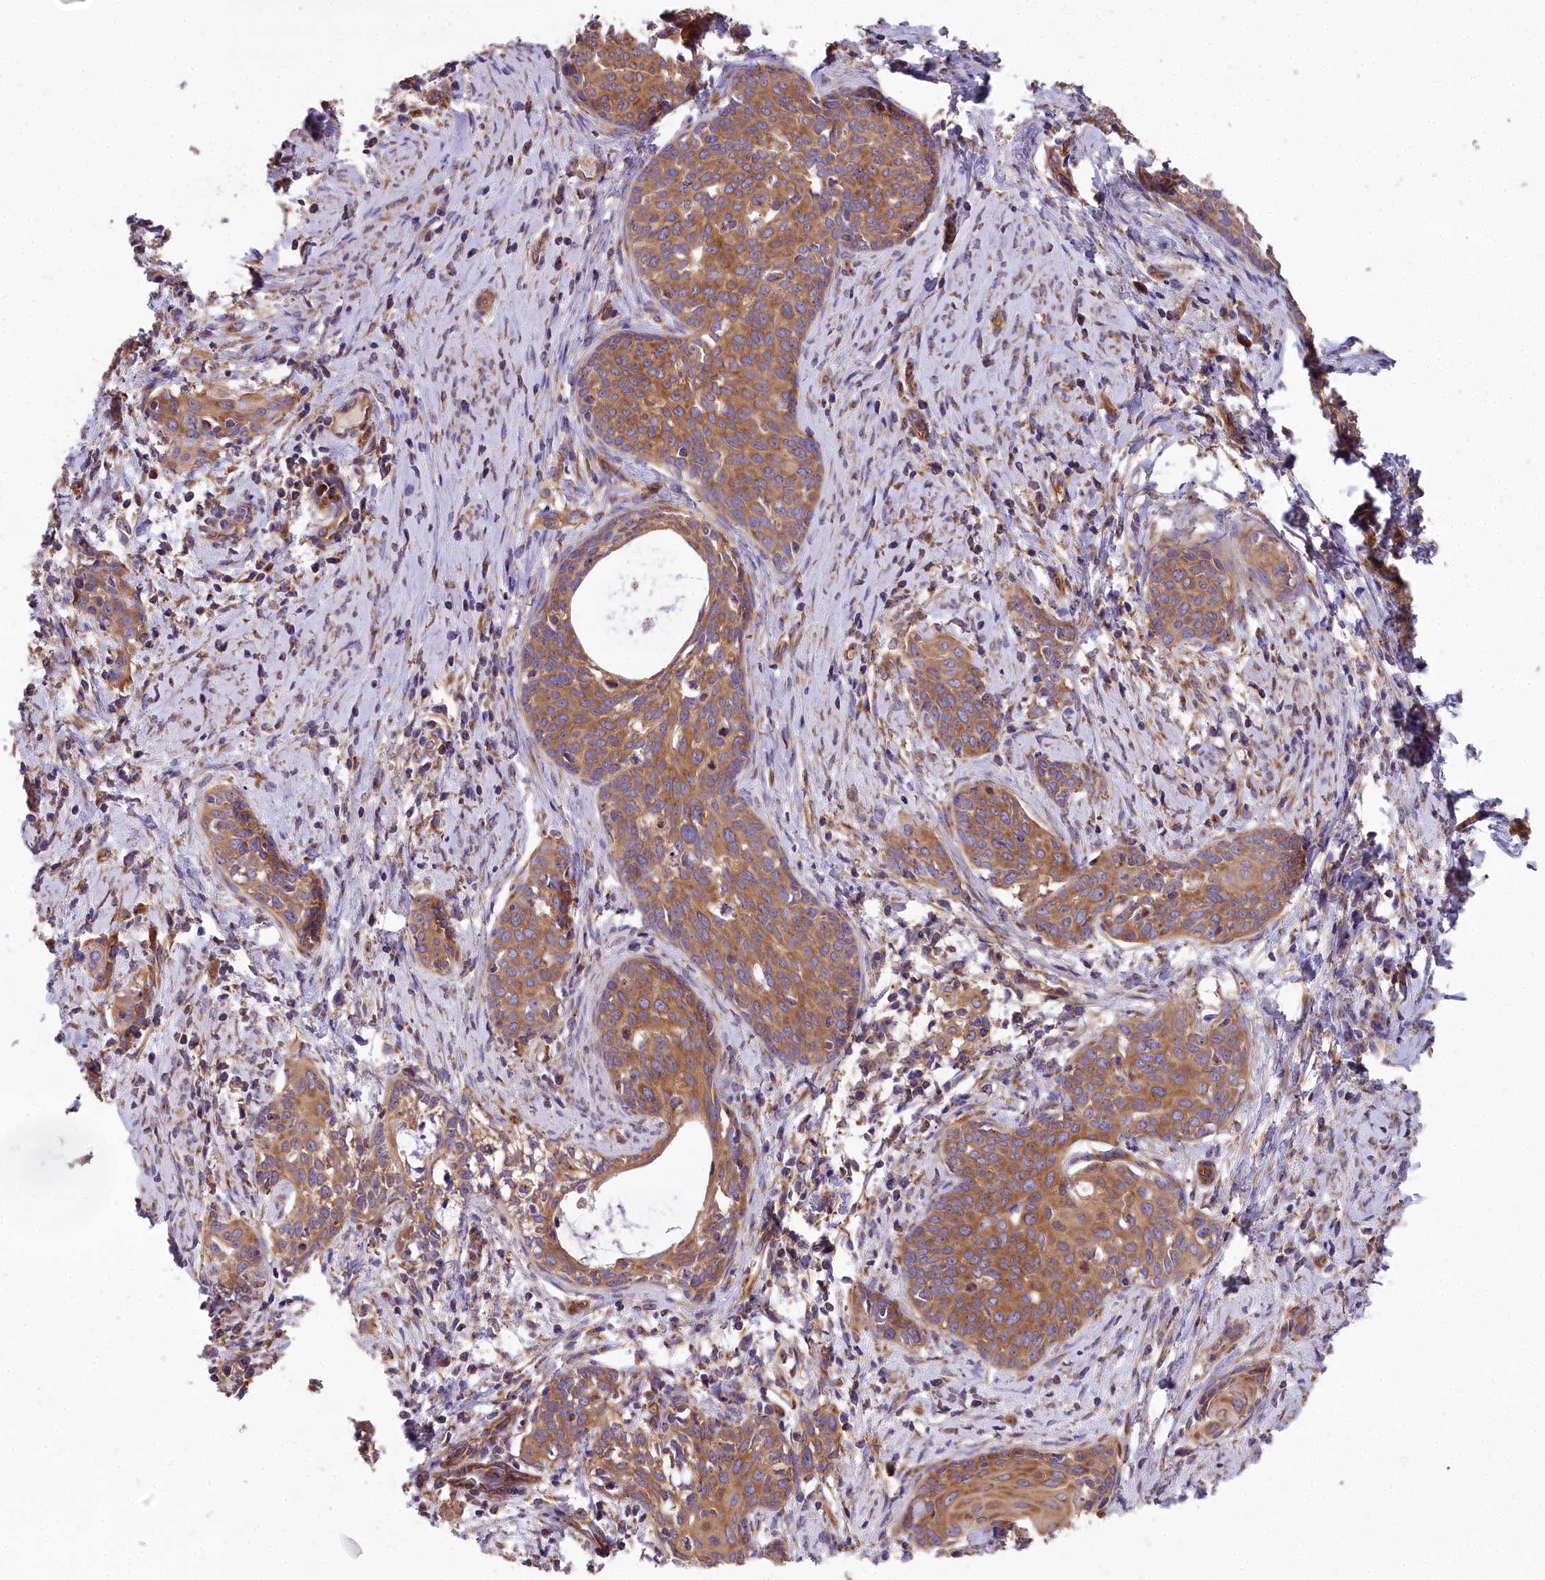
{"staining": {"intensity": "moderate", "quantity": ">75%", "location": "cytoplasmic/membranous"}, "tissue": "cervical cancer", "cell_type": "Tumor cells", "image_type": "cancer", "snomed": [{"axis": "morphology", "description": "Squamous cell carcinoma, NOS"}, {"axis": "topography", "description": "Cervix"}], "caption": "An image of human cervical cancer (squamous cell carcinoma) stained for a protein demonstrates moderate cytoplasmic/membranous brown staining in tumor cells.", "gene": "DCTN3", "patient": {"sex": "female", "age": 52}}